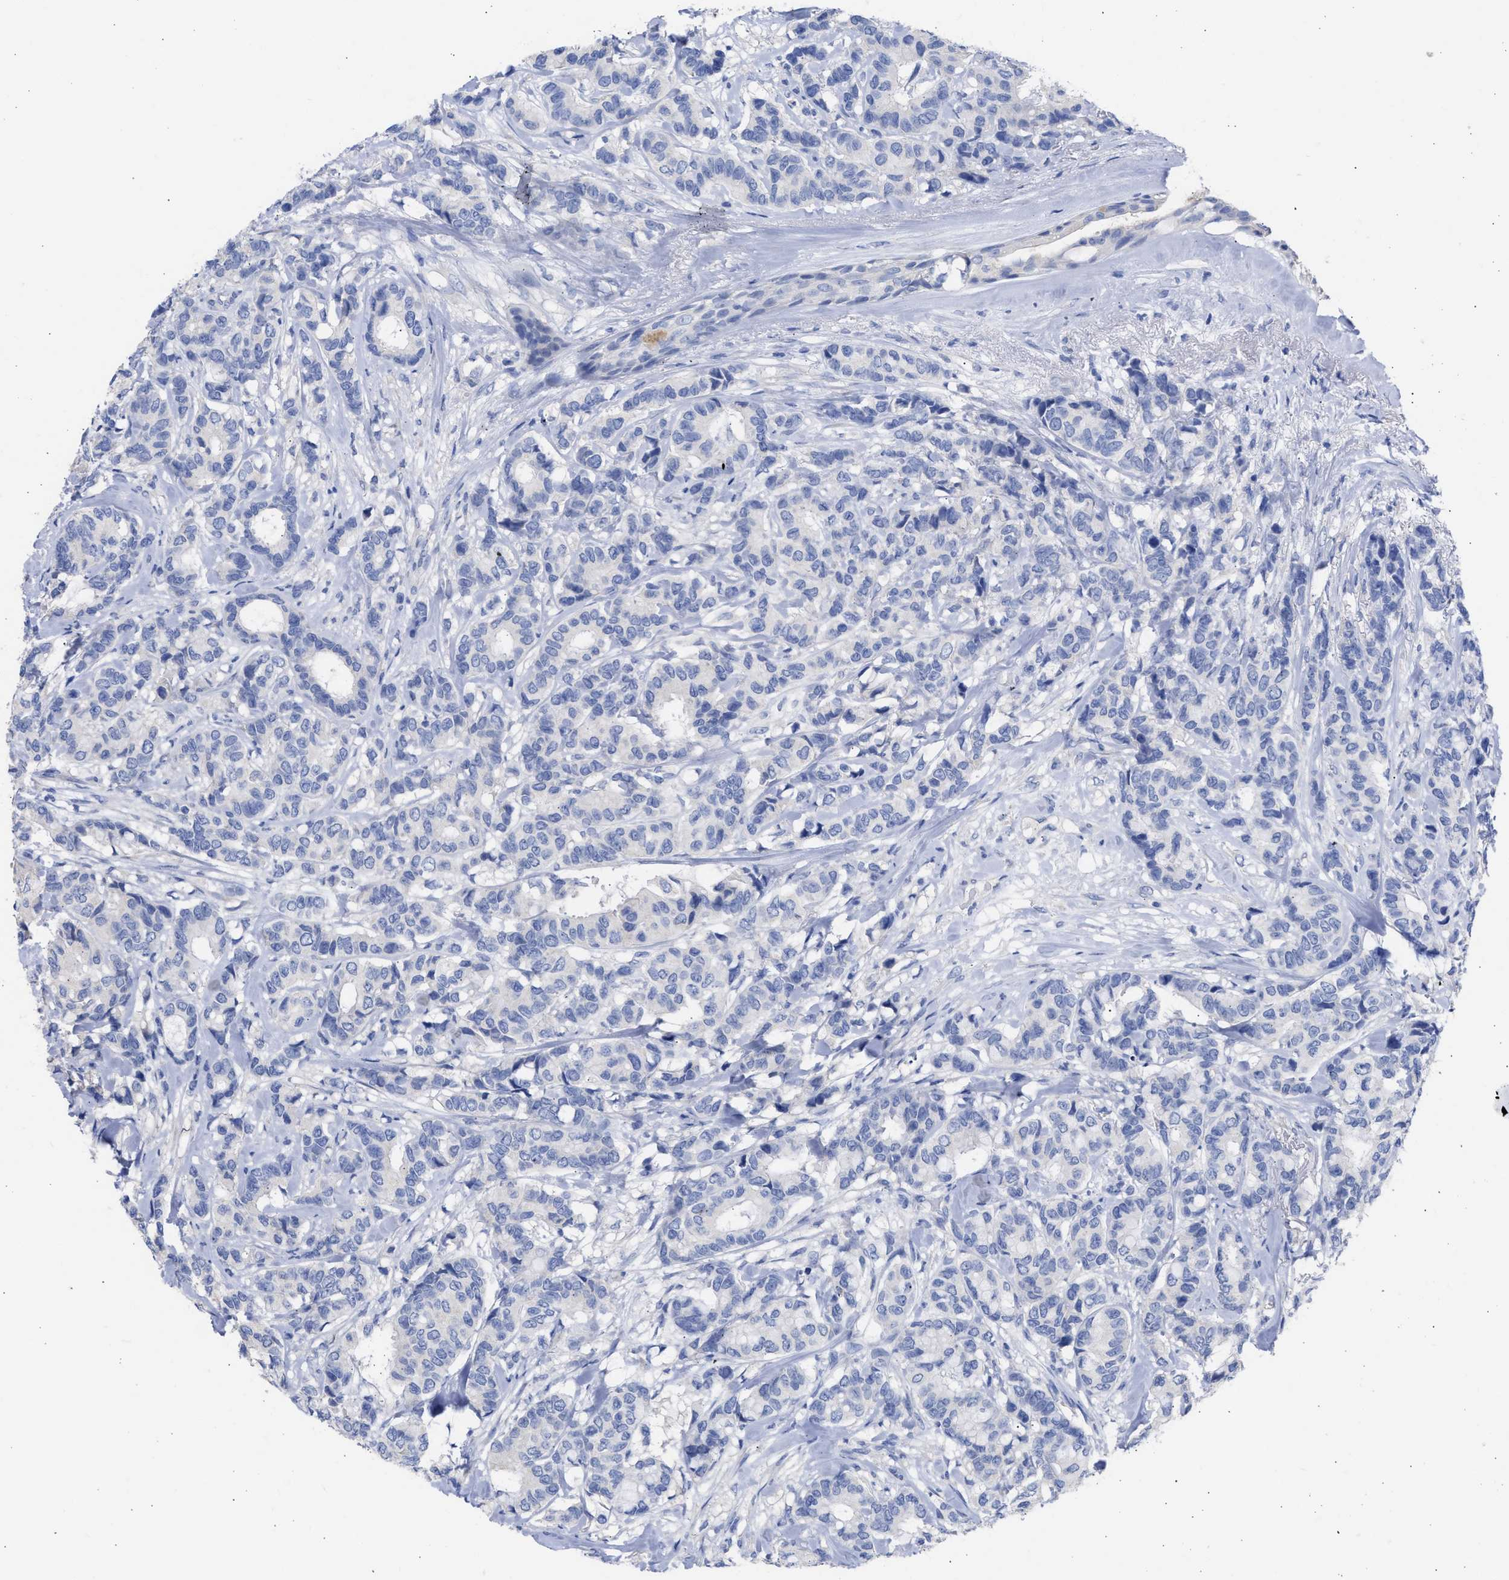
{"staining": {"intensity": "negative", "quantity": "none", "location": "none"}, "tissue": "breast cancer", "cell_type": "Tumor cells", "image_type": "cancer", "snomed": [{"axis": "morphology", "description": "Duct carcinoma"}, {"axis": "topography", "description": "Breast"}], "caption": "Micrograph shows no significant protein staining in tumor cells of breast cancer (invasive ductal carcinoma). The staining was performed using DAB (3,3'-diaminobenzidine) to visualize the protein expression in brown, while the nuclei were stained in blue with hematoxylin (Magnification: 20x).", "gene": "RSPH1", "patient": {"sex": "female", "age": 87}}